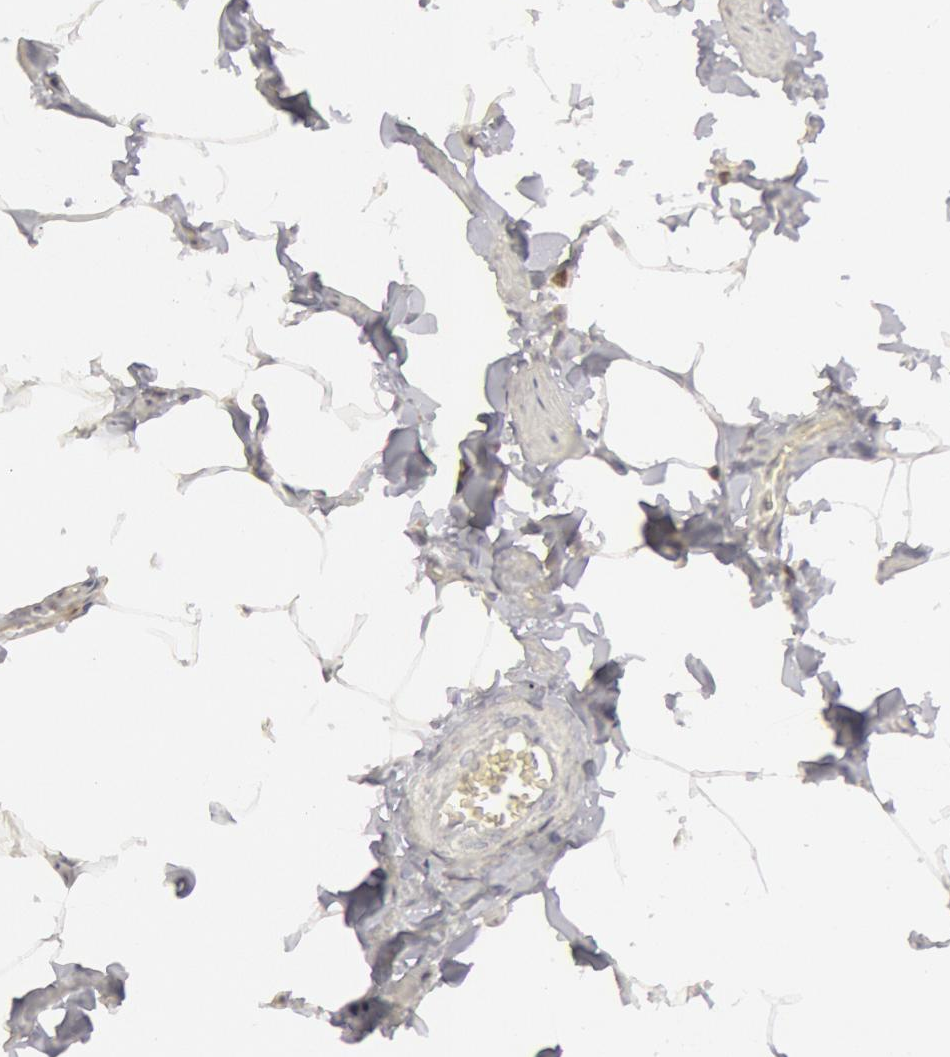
{"staining": {"intensity": "negative", "quantity": "none", "location": "none"}, "tissue": "adipose tissue", "cell_type": "Adipocytes", "image_type": "normal", "snomed": [{"axis": "morphology", "description": "Normal tissue, NOS"}, {"axis": "topography", "description": "Vascular tissue"}], "caption": "Immunohistochemistry image of unremarkable adipose tissue: adipose tissue stained with DAB shows no significant protein expression in adipocytes.", "gene": "OSBPL8", "patient": {"sex": "male", "age": 41}}